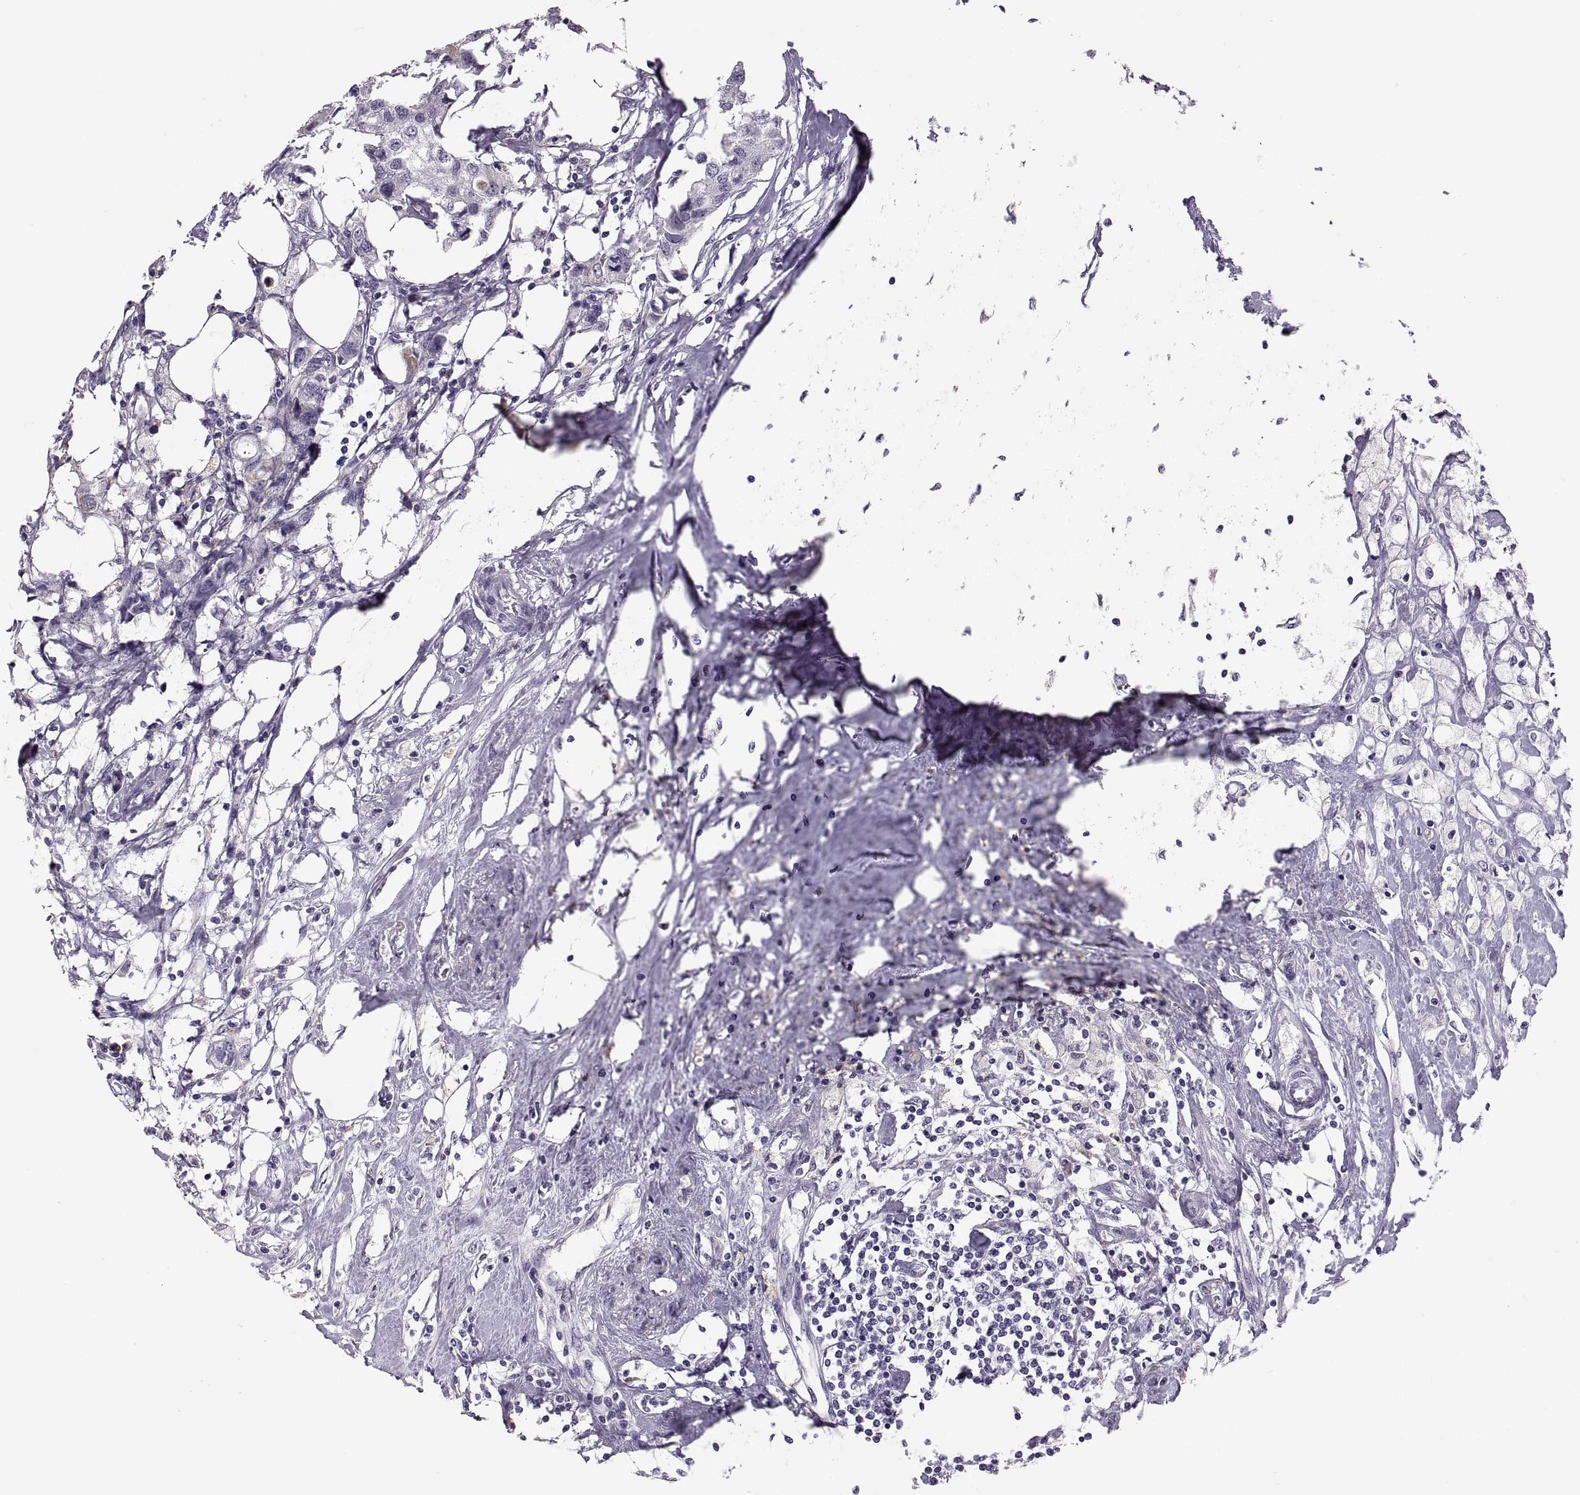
{"staining": {"intensity": "negative", "quantity": "none", "location": "none"}, "tissue": "breast cancer", "cell_type": "Tumor cells", "image_type": "cancer", "snomed": [{"axis": "morphology", "description": "Duct carcinoma"}, {"axis": "topography", "description": "Breast"}], "caption": "This is an immunohistochemistry histopathology image of breast cancer. There is no expression in tumor cells.", "gene": "MAGEB18", "patient": {"sex": "female", "age": 80}}